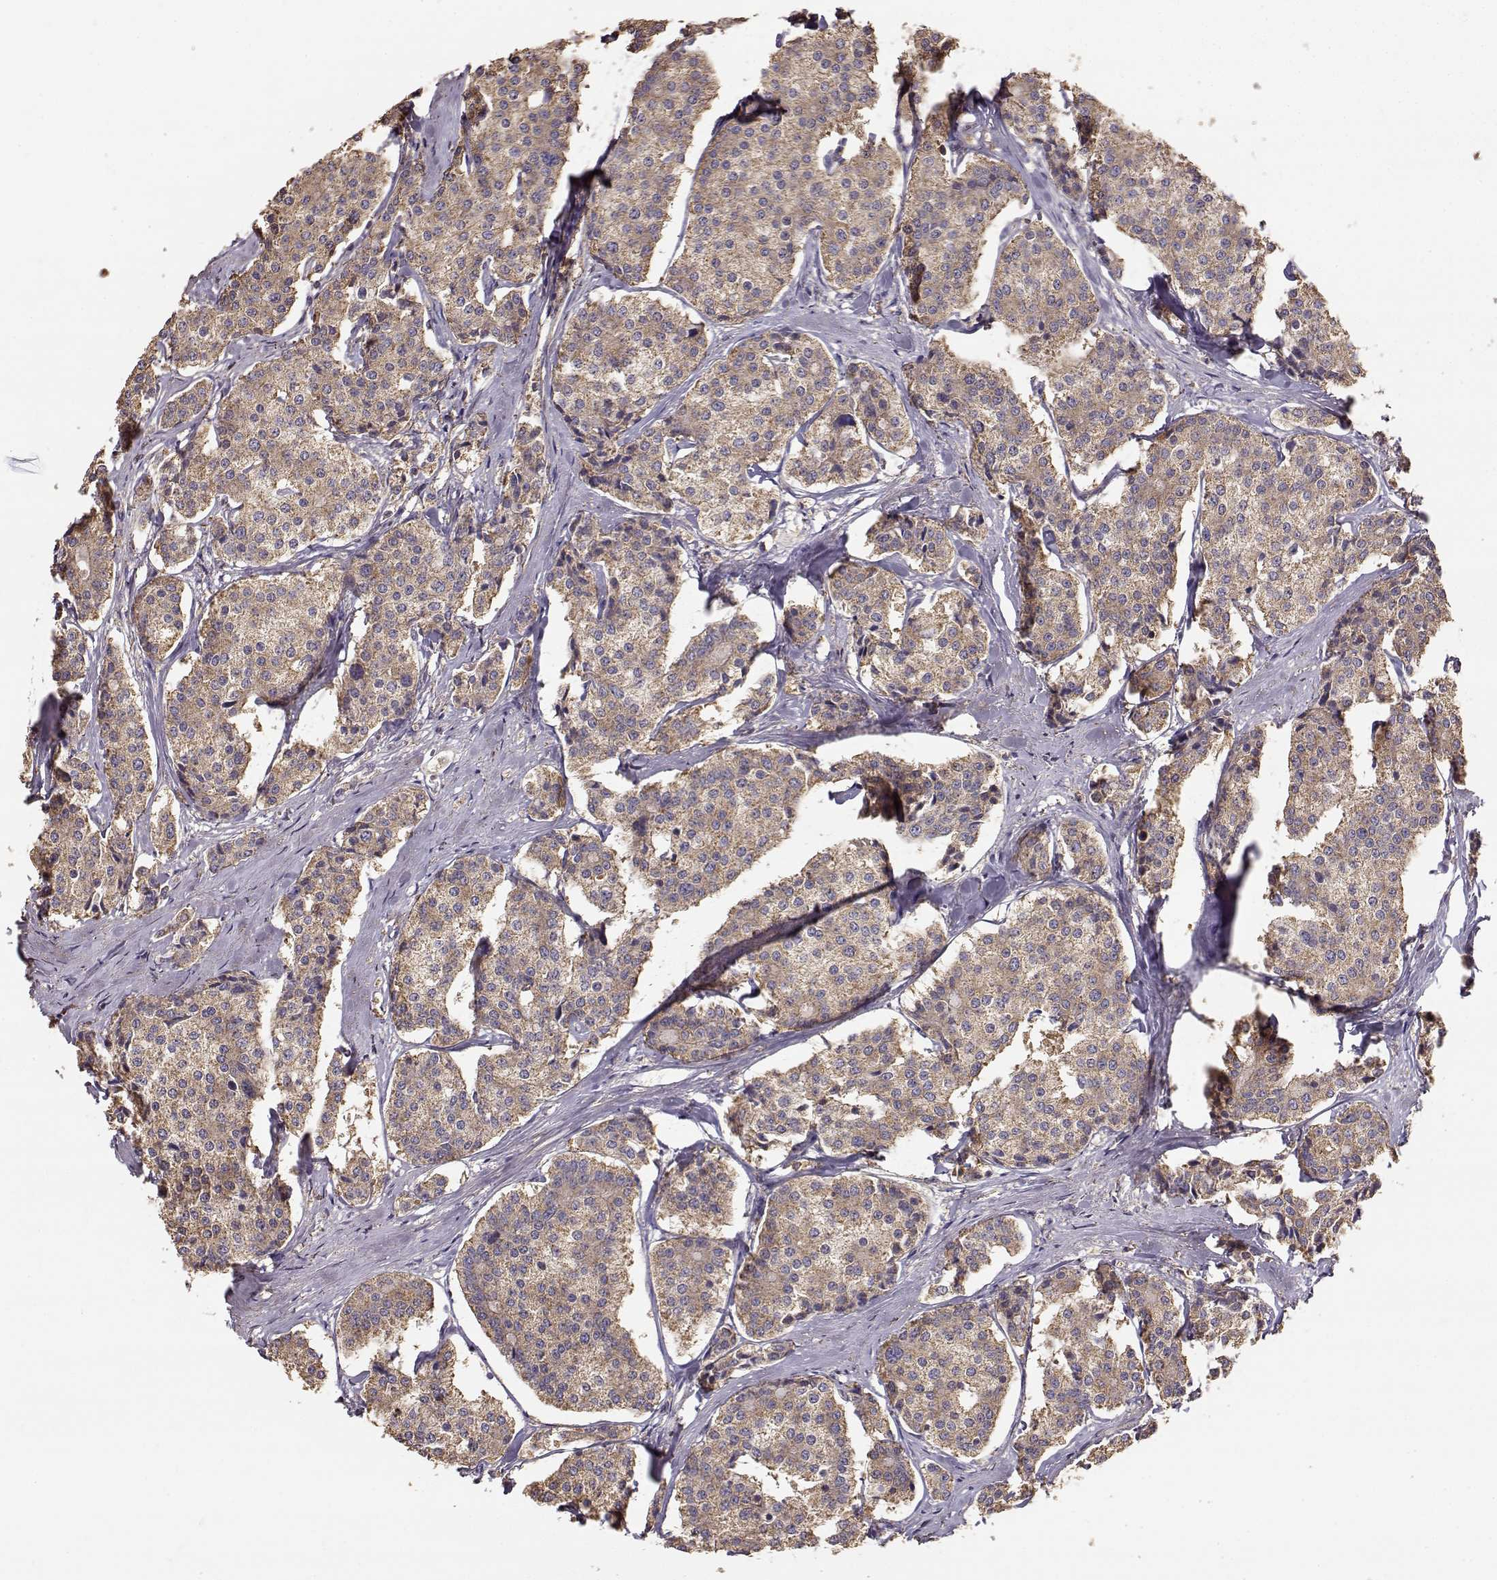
{"staining": {"intensity": "moderate", "quantity": "25%-75%", "location": "cytoplasmic/membranous"}, "tissue": "carcinoid", "cell_type": "Tumor cells", "image_type": "cancer", "snomed": [{"axis": "morphology", "description": "Carcinoid, malignant, NOS"}, {"axis": "topography", "description": "Small intestine"}], "caption": "This photomicrograph shows carcinoid stained with IHC to label a protein in brown. The cytoplasmic/membranous of tumor cells show moderate positivity for the protein. Nuclei are counter-stained blue.", "gene": "TARS3", "patient": {"sex": "female", "age": 65}}